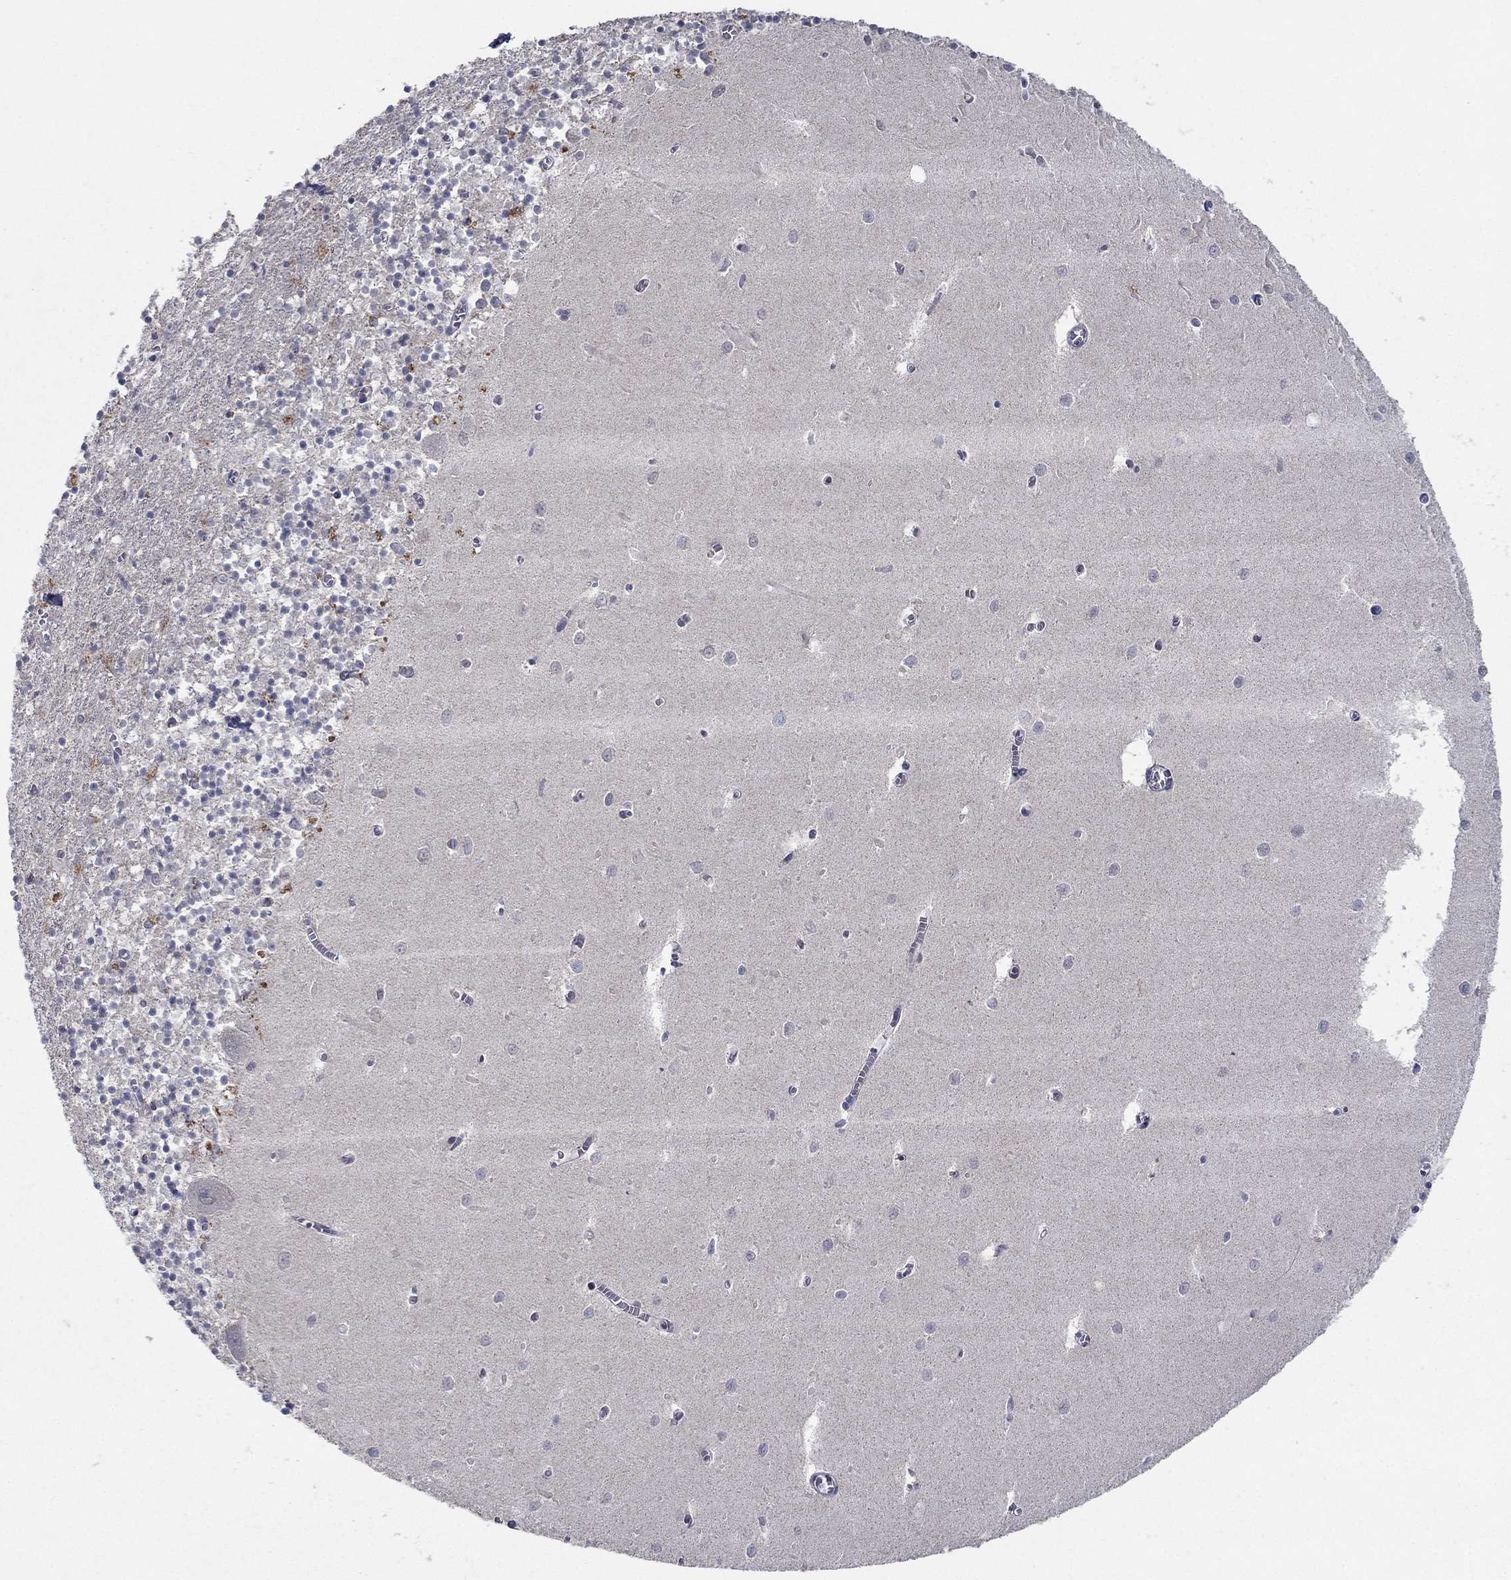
{"staining": {"intensity": "negative", "quantity": "none", "location": "none"}, "tissue": "cerebellum", "cell_type": "Cells in granular layer", "image_type": "normal", "snomed": [{"axis": "morphology", "description": "Normal tissue, NOS"}, {"axis": "topography", "description": "Cerebellum"}], "caption": "Immunohistochemistry photomicrograph of benign cerebellum stained for a protein (brown), which demonstrates no expression in cells in granular layer.", "gene": "IL4", "patient": {"sex": "female", "age": 64}}